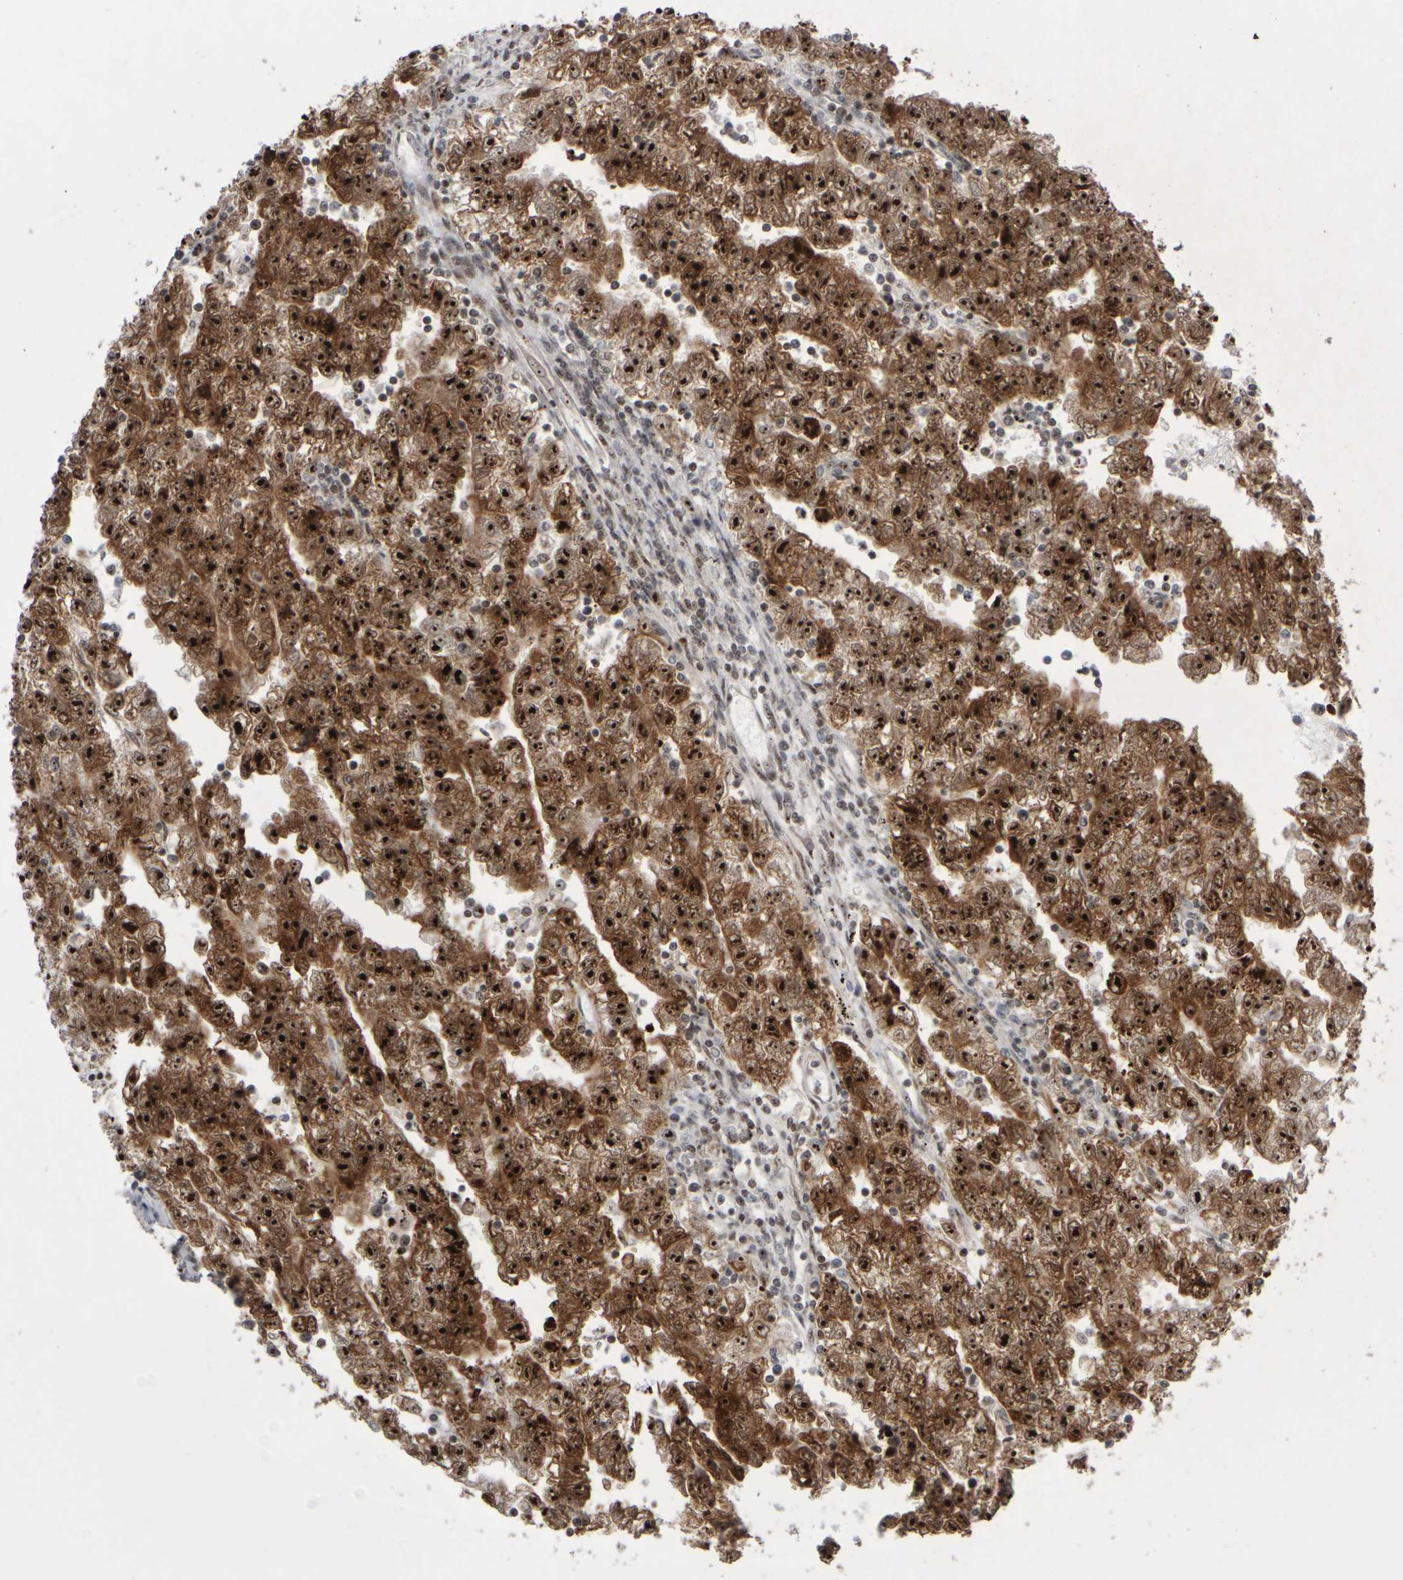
{"staining": {"intensity": "strong", "quantity": ">75%", "location": "cytoplasmic/membranous,nuclear"}, "tissue": "testis cancer", "cell_type": "Tumor cells", "image_type": "cancer", "snomed": [{"axis": "morphology", "description": "Carcinoma, Embryonal, NOS"}, {"axis": "topography", "description": "Testis"}], "caption": "A brown stain labels strong cytoplasmic/membranous and nuclear expression of a protein in testis cancer (embryonal carcinoma) tumor cells. (Brightfield microscopy of DAB IHC at high magnification).", "gene": "SURF6", "patient": {"sex": "male", "age": 25}}